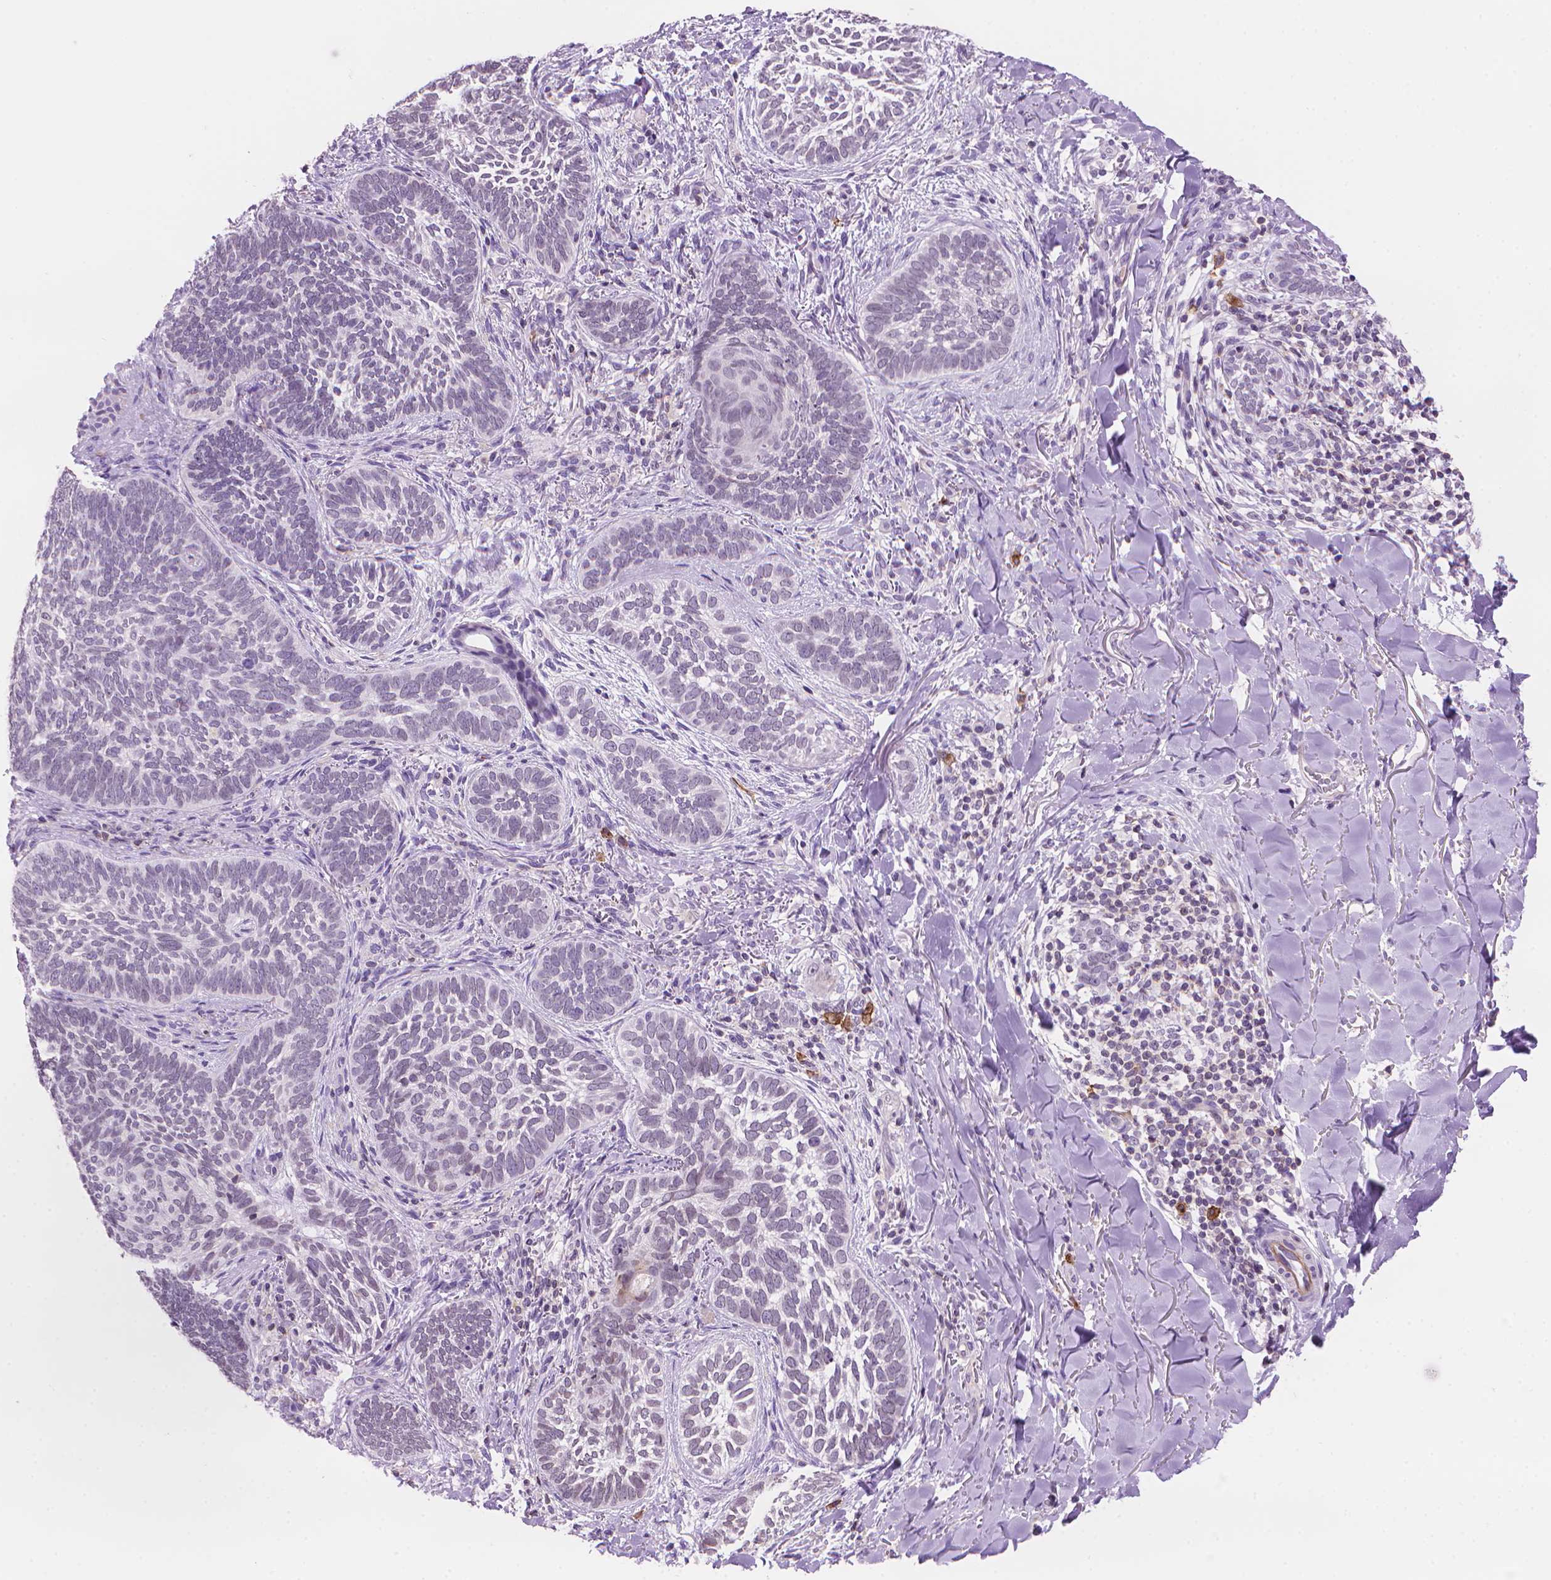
{"staining": {"intensity": "negative", "quantity": "none", "location": "none"}, "tissue": "skin cancer", "cell_type": "Tumor cells", "image_type": "cancer", "snomed": [{"axis": "morphology", "description": "Normal tissue, NOS"}, {"axis": "morphology", "description": "Basal cell carcinoma"}, {"axis": "topography", "description": "Skin"}], "caption": "Basal cell carcinoma (skin) stained for a protein using IHC exhibits no expression tumor cells.", "gene": "TMEM184A", "patient": {"sex": "male", "age": 46}}